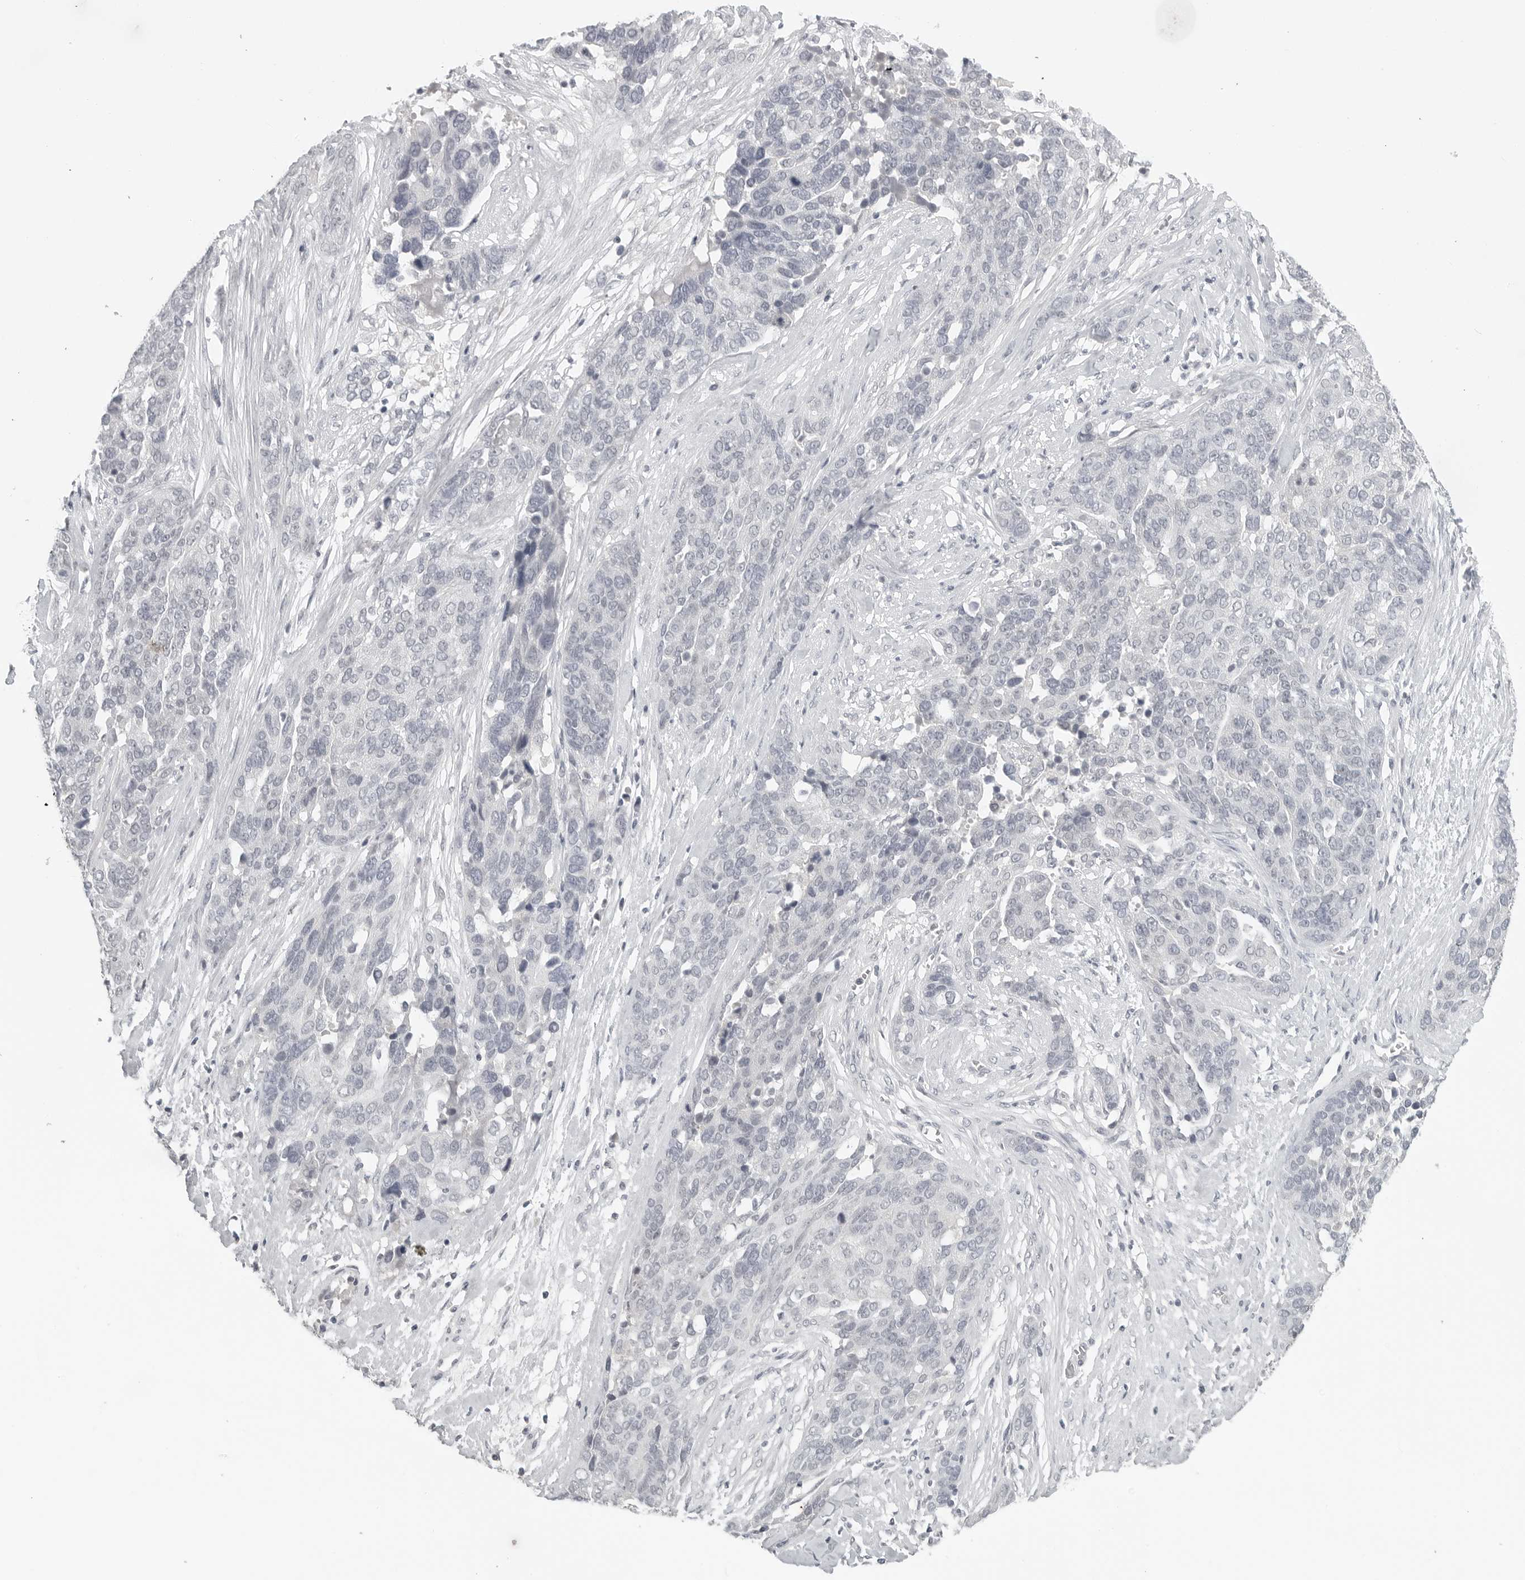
{"staining": {"intensity": "negative", "quantity": "none", "location": "none"}, "tissue": "ovarian cancer", "cell_type": "Tumor cells", "image_type": "cancer", "snomed": [{"axis": "morphology", "description": "Cystadenocarcinoma, serous, NOS"}, {"axis": "topography", "description": "Ovary"}], "caption": "IHC histopathology image of human serous cystadenocarcinoma (ovarian) stained for a protein (brown), which displays no positivity in tumor cells.", "gene": "BPIFA1", "patient": {"sex": "female", "age": 44}}